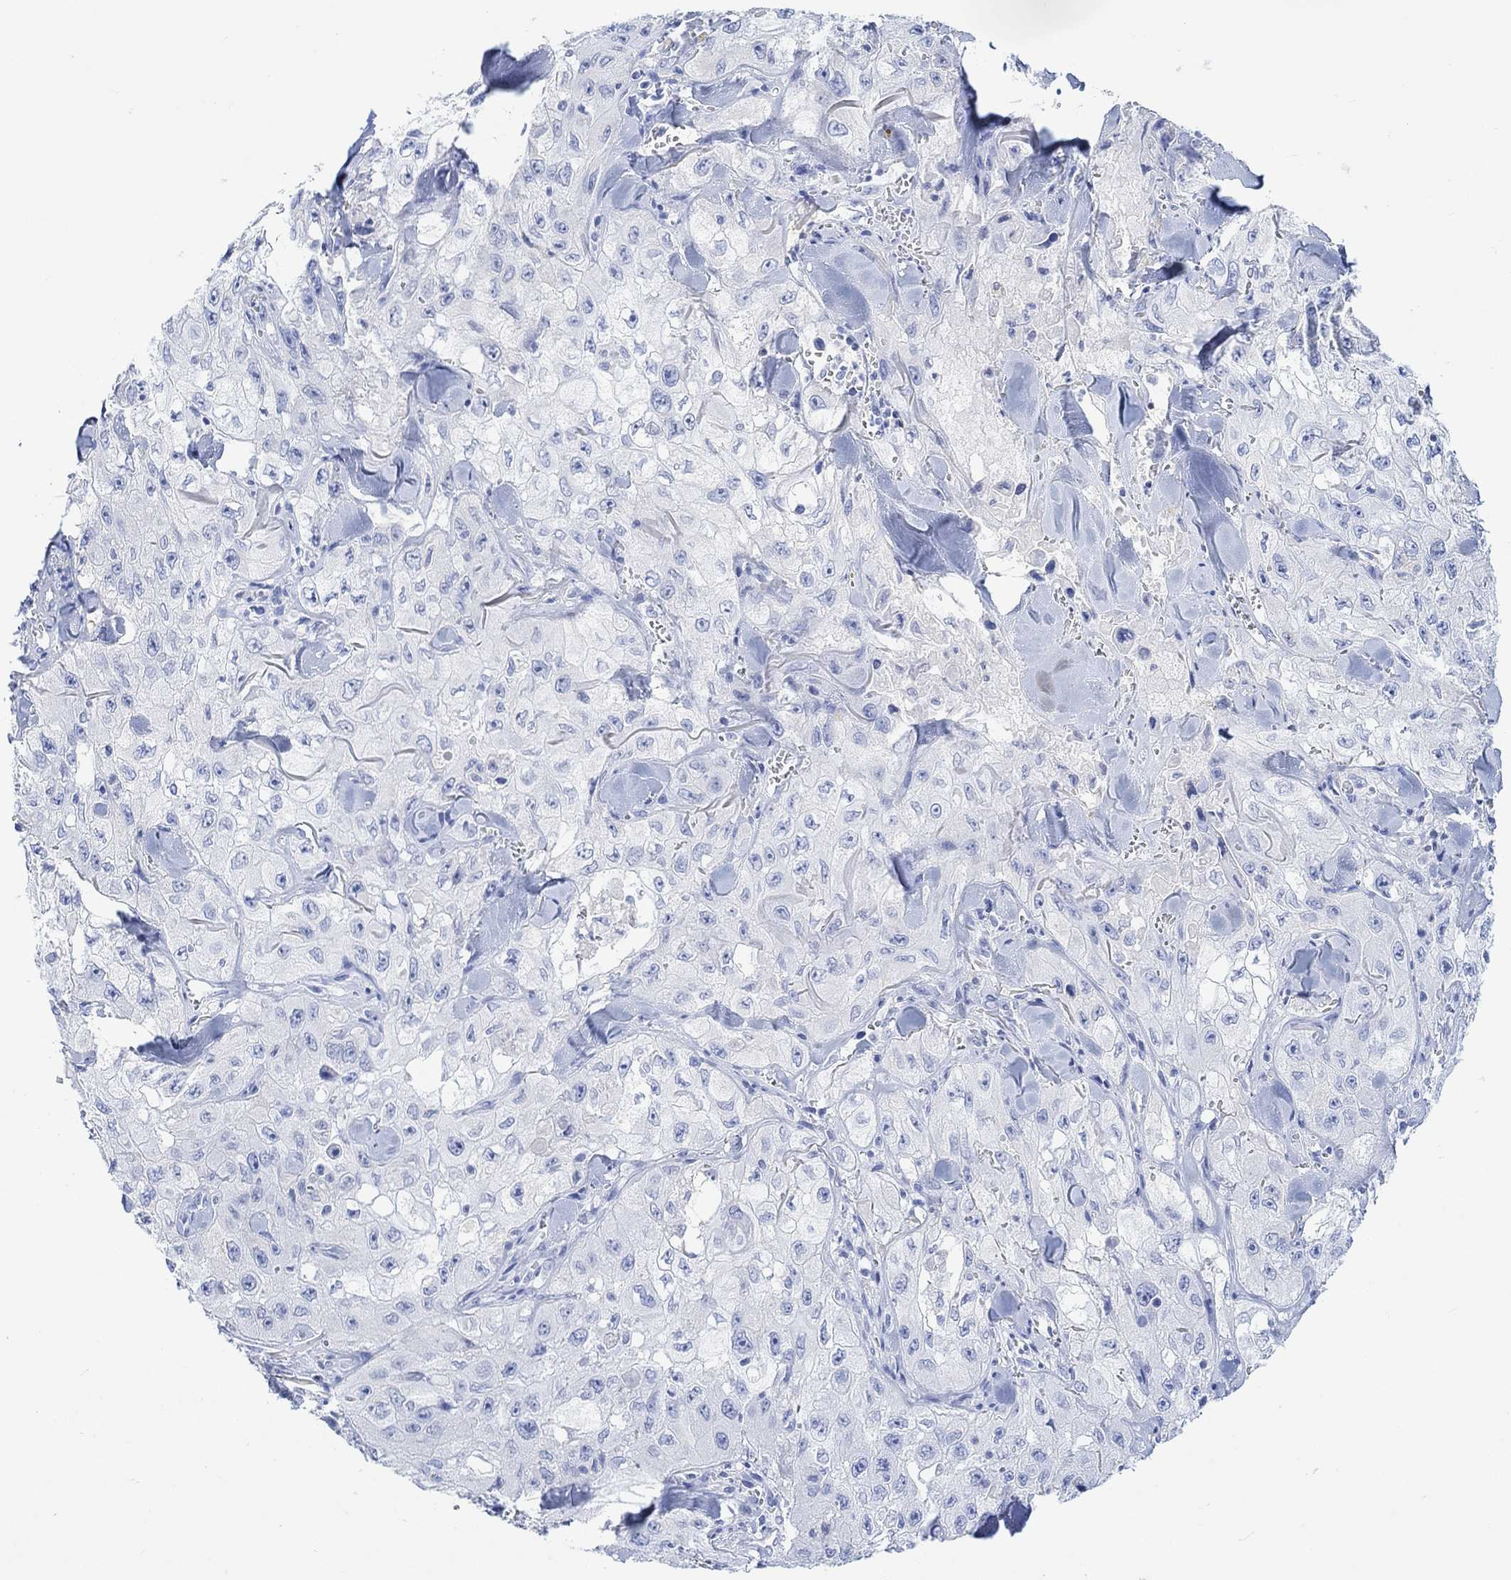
{"staining": {"intensity": "negative", "quantity": "none", "location": "none"}, "tissue": "skin cancer", "cell_type": "Tumor cells", "image_type": "cancer", "snomed": [{"axis": "morphology", "description": "Squamous cell carcinoma, NOS"}, {"axis": "topography", "description": "Skin"}, {"axis": "topography", "description": "Subcutis"}], "caption": "Tumor cells are negative for protein expression in human skin cancer.", "gene": "CALCA", "patient": {"sex": "male", "age": 73}}